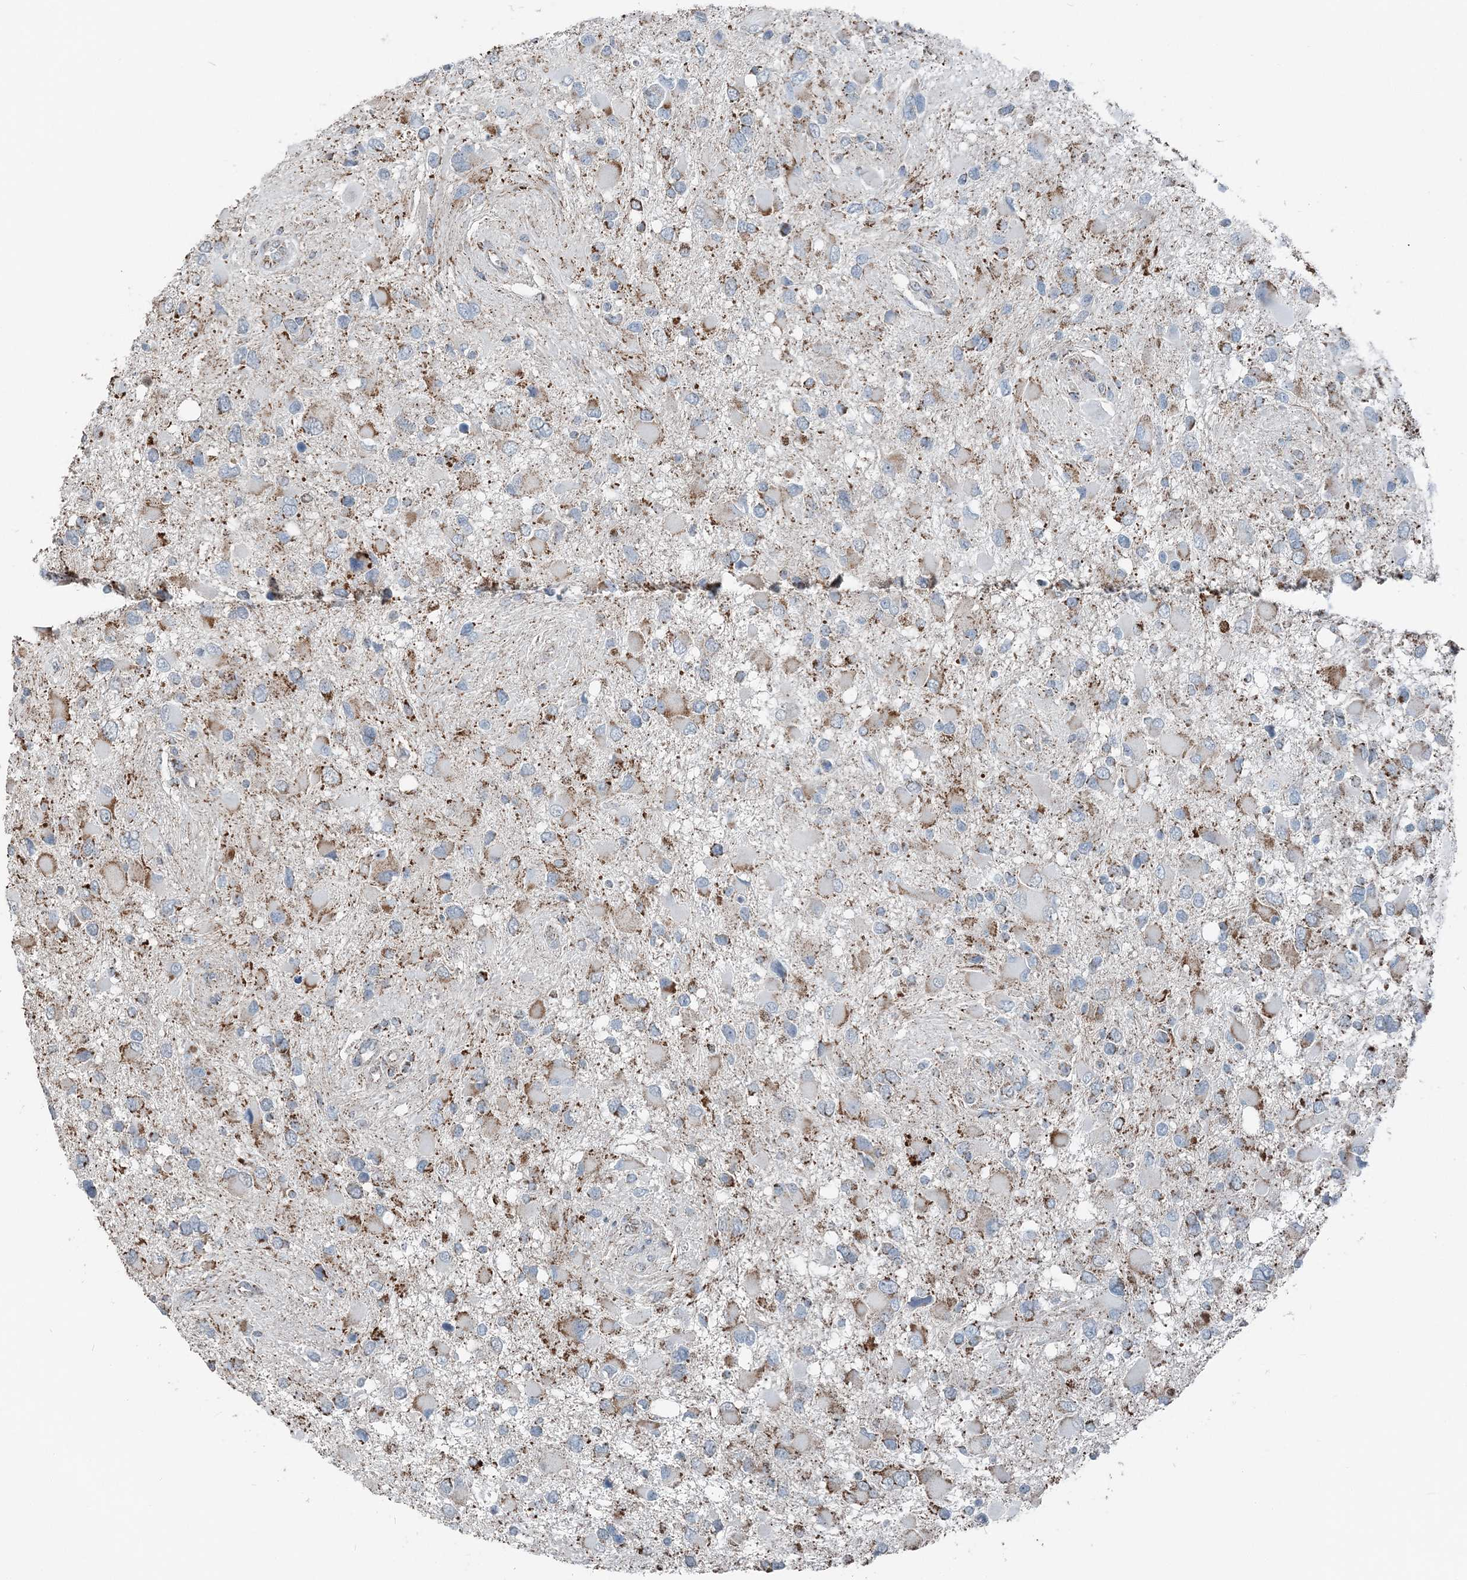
{"staining": {"intensity": "moderate", "quantity": "25%-75%", "location": "cytoplasmic/membranous"}, "tissue": "glioma", "cell_type": "Tumor cells", "image_type": "cancer", "snomed": [{"axis": "morphology", "description": "Glioma, malignant, High grade"}, {"axis": "topography", "description": "Brain"}], "caption": "Glioma stained with a brown dye displays moderate cytoplasmic/membranous positive expression in approximately 25%-75% of tumor cells.", "gene": "SUCLG1", "patient": {"sex": "male", "age": 53}}